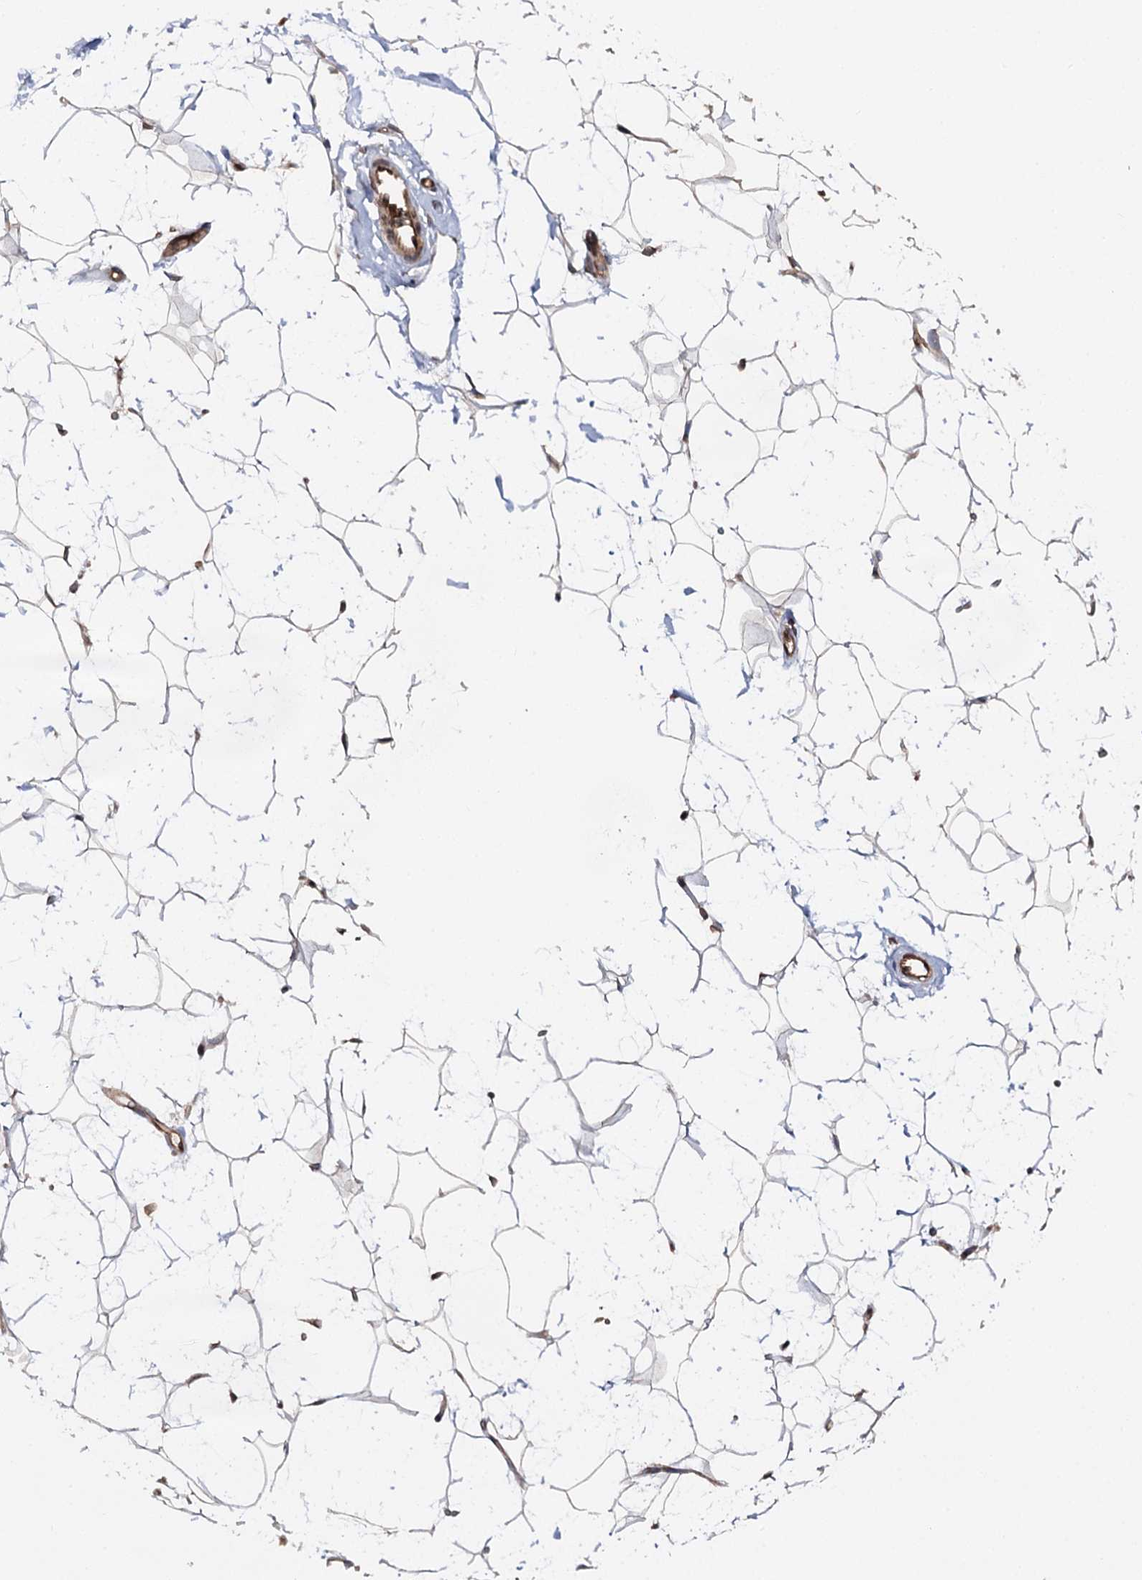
{"staining": {"intensity": "moderate", "quantity": "<25%", "location": "cytoplasmic/membranous"}, "tissue": "adipose tissue", "cell_type": "Adipocytes", "image_type": "normal", "snomed": [{"axis": "morphology", "description": "Normal tissue, NOS"}, {"axis": "topography", "description": "Breast"}], "caption": "Immunohistochemical staining of unremarkable human adipose tissue exhibits <25% levels of moderate cytoplasmic/membranous protein positivity in approximately <25% of adipocytes.", "gene": "FGFR1OP2", "patient": {"sex": "female", "age": 26}}